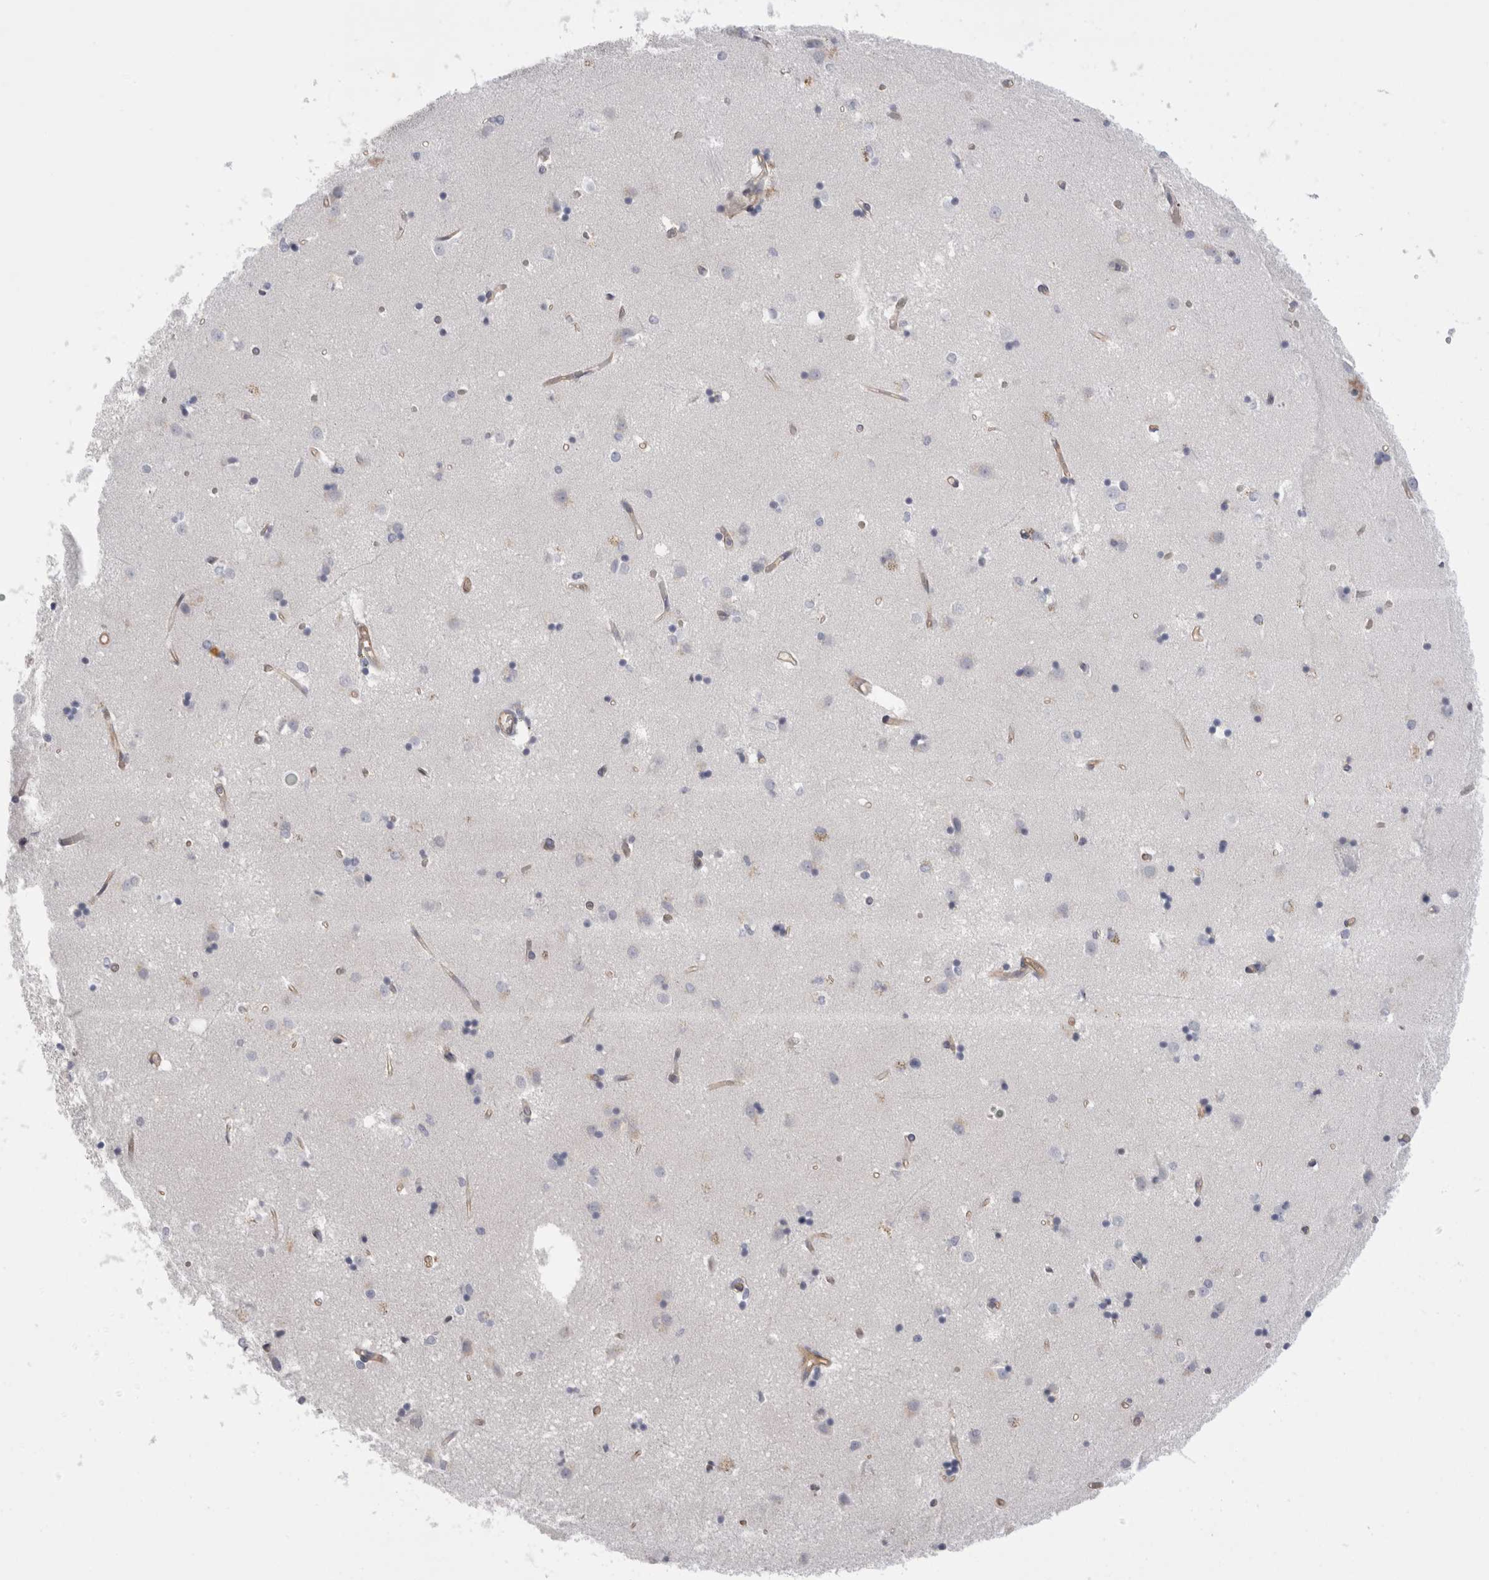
{"staining": {"intensity": "weak", "quantity": "<25%", "location": "cytoplasmic/membranous"}, "tissue": "caudate", "cell_type": "Glial cells", "image_type": "normal", "snomed": [{"axis": "morphology", "description": "Normal tissue, NOS"}, {"axis": "topography", "description": "Lateral ventricle wall"}], "caption": "IHC micrograph of normal caudate: human caudate stained with DAB reveals no significant protein expression in glial cells.", "gene": "VANGL1", "patient": {"sex": "male", "age": 45}}